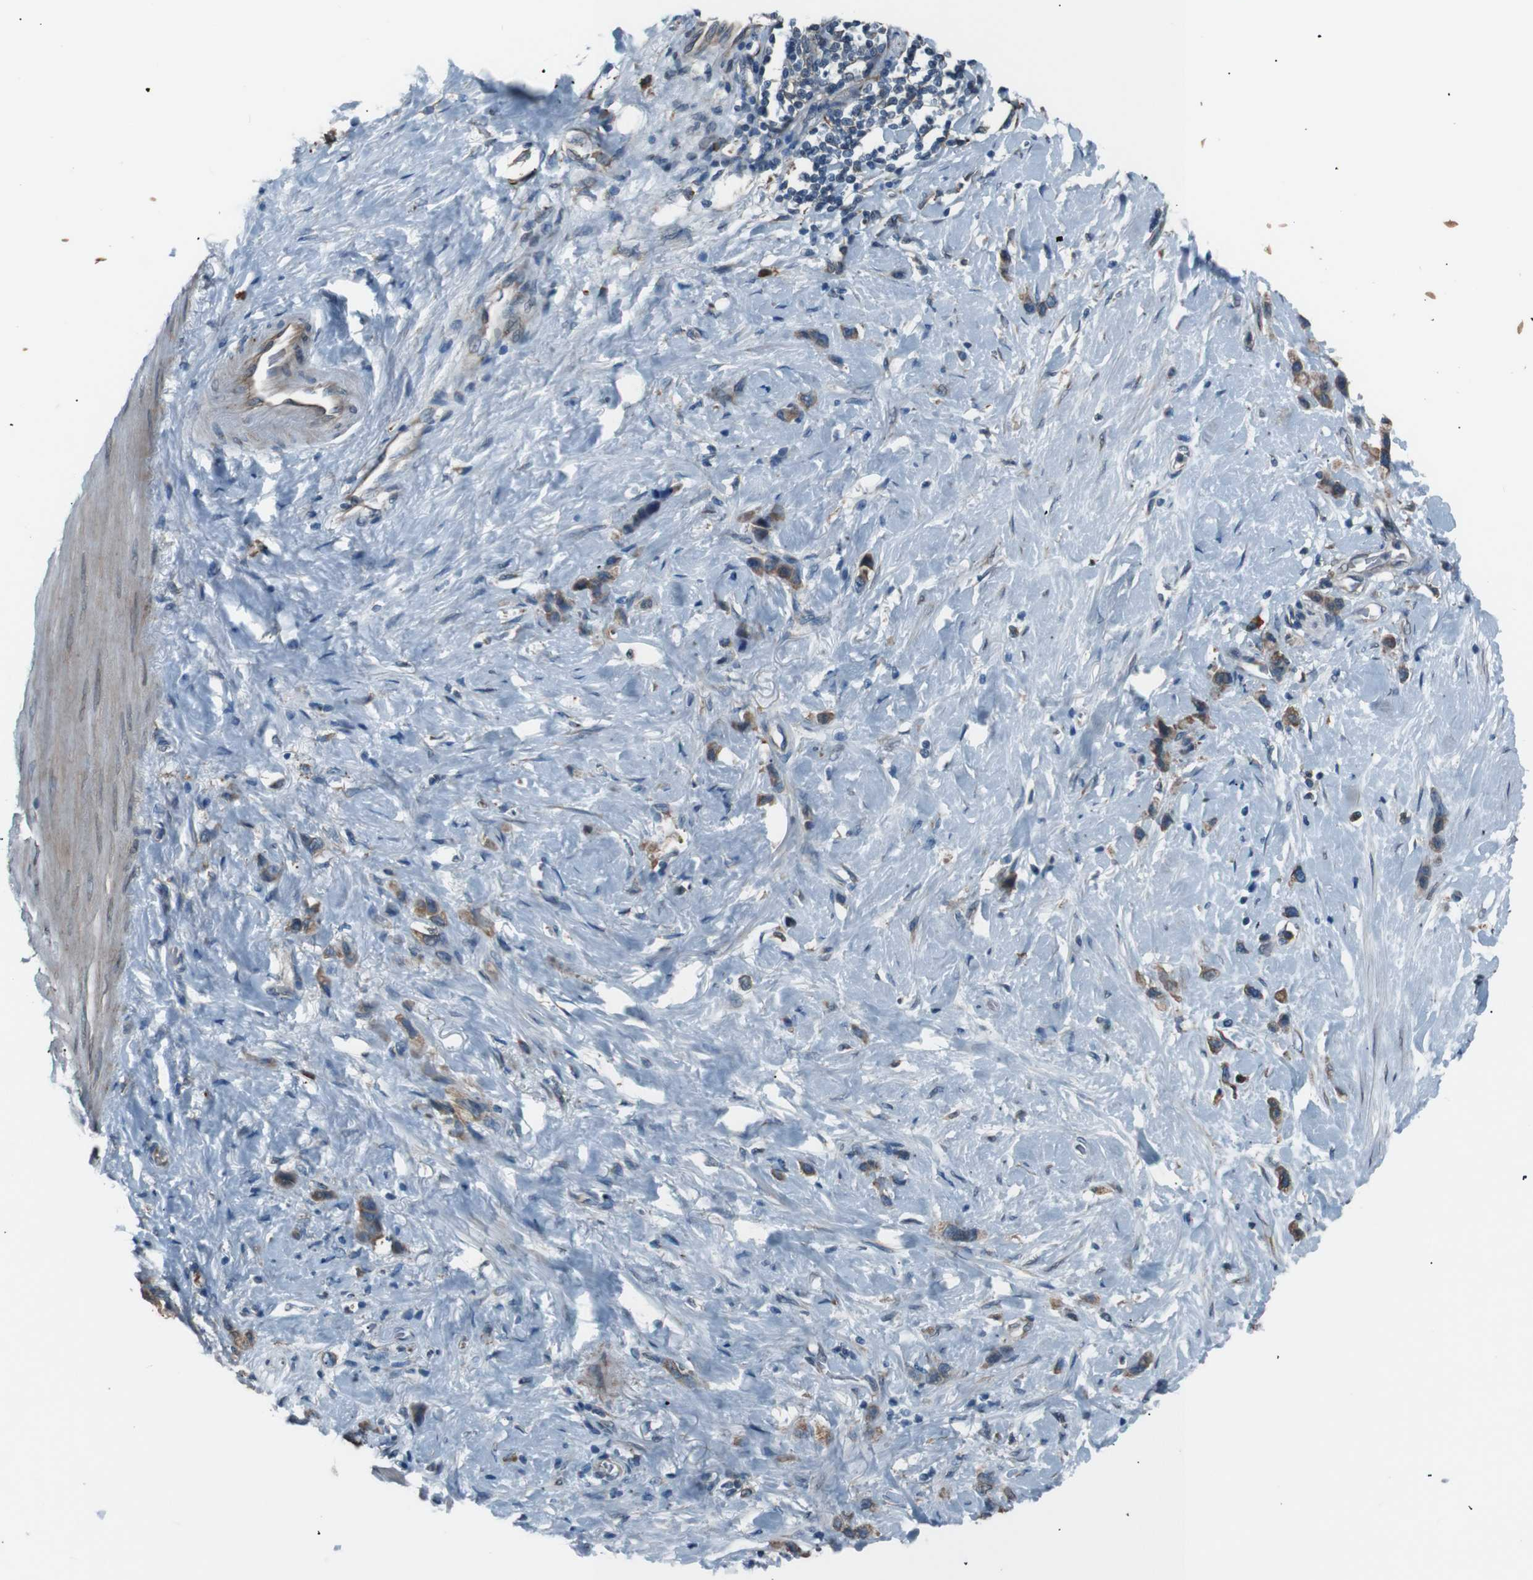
{"staining": {"intensity": "moderate", "quantity": ">75%", "location": "cytoplasmic/membranous"}, "tissue": "stomach cancer", "cell_type": "Tumor cells", "image_type": "cancer", "snomed": [{"axis": "morphology", "description": "Normal tissue, NOS"}, {"axis": "morphology", "description": "Adenocarcinoma, NOS"}, {"axis": "morphology", "description": "Adenocarcinoma, High grade"}, {"axis": "topography", "description": "Stomach, upper"}, {"axis": "topography", "description": "Stomach"}], "caption": "A histopathology image of human adenocarcinoma (high-grade) (stomach) stained for a protein demonstrates moderate cytoplasmic/membranous brown staining in tumor cells.", "gene": "SIGMAR1", "patient": {"sex": "female", "age": 65}}